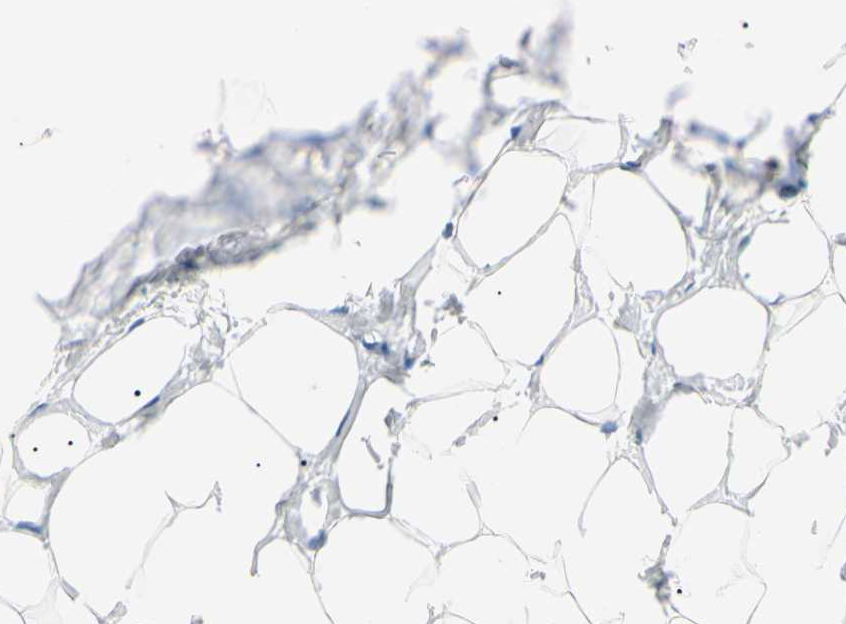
{"staining": {"intensity": "negative", "quantity": "none", "location": "none"}, "tissue": "breast", "cell_type": "Adipocytes", "image_type": "normal", "snomed": [{"axis": "morphology", "description": "Normal tissue, NOS"}, {"axis": "topography", "description": "Breast"}], "caption": "Normal breast was stained to show a protein in brown. There is no significant staining in adipocytes. The staining is performed using DAB brown chromogen with nuclei counter-stained in using hematoxylin.", "gene": "C1orf174", "patient": {"sex": "female", "age": 27}}